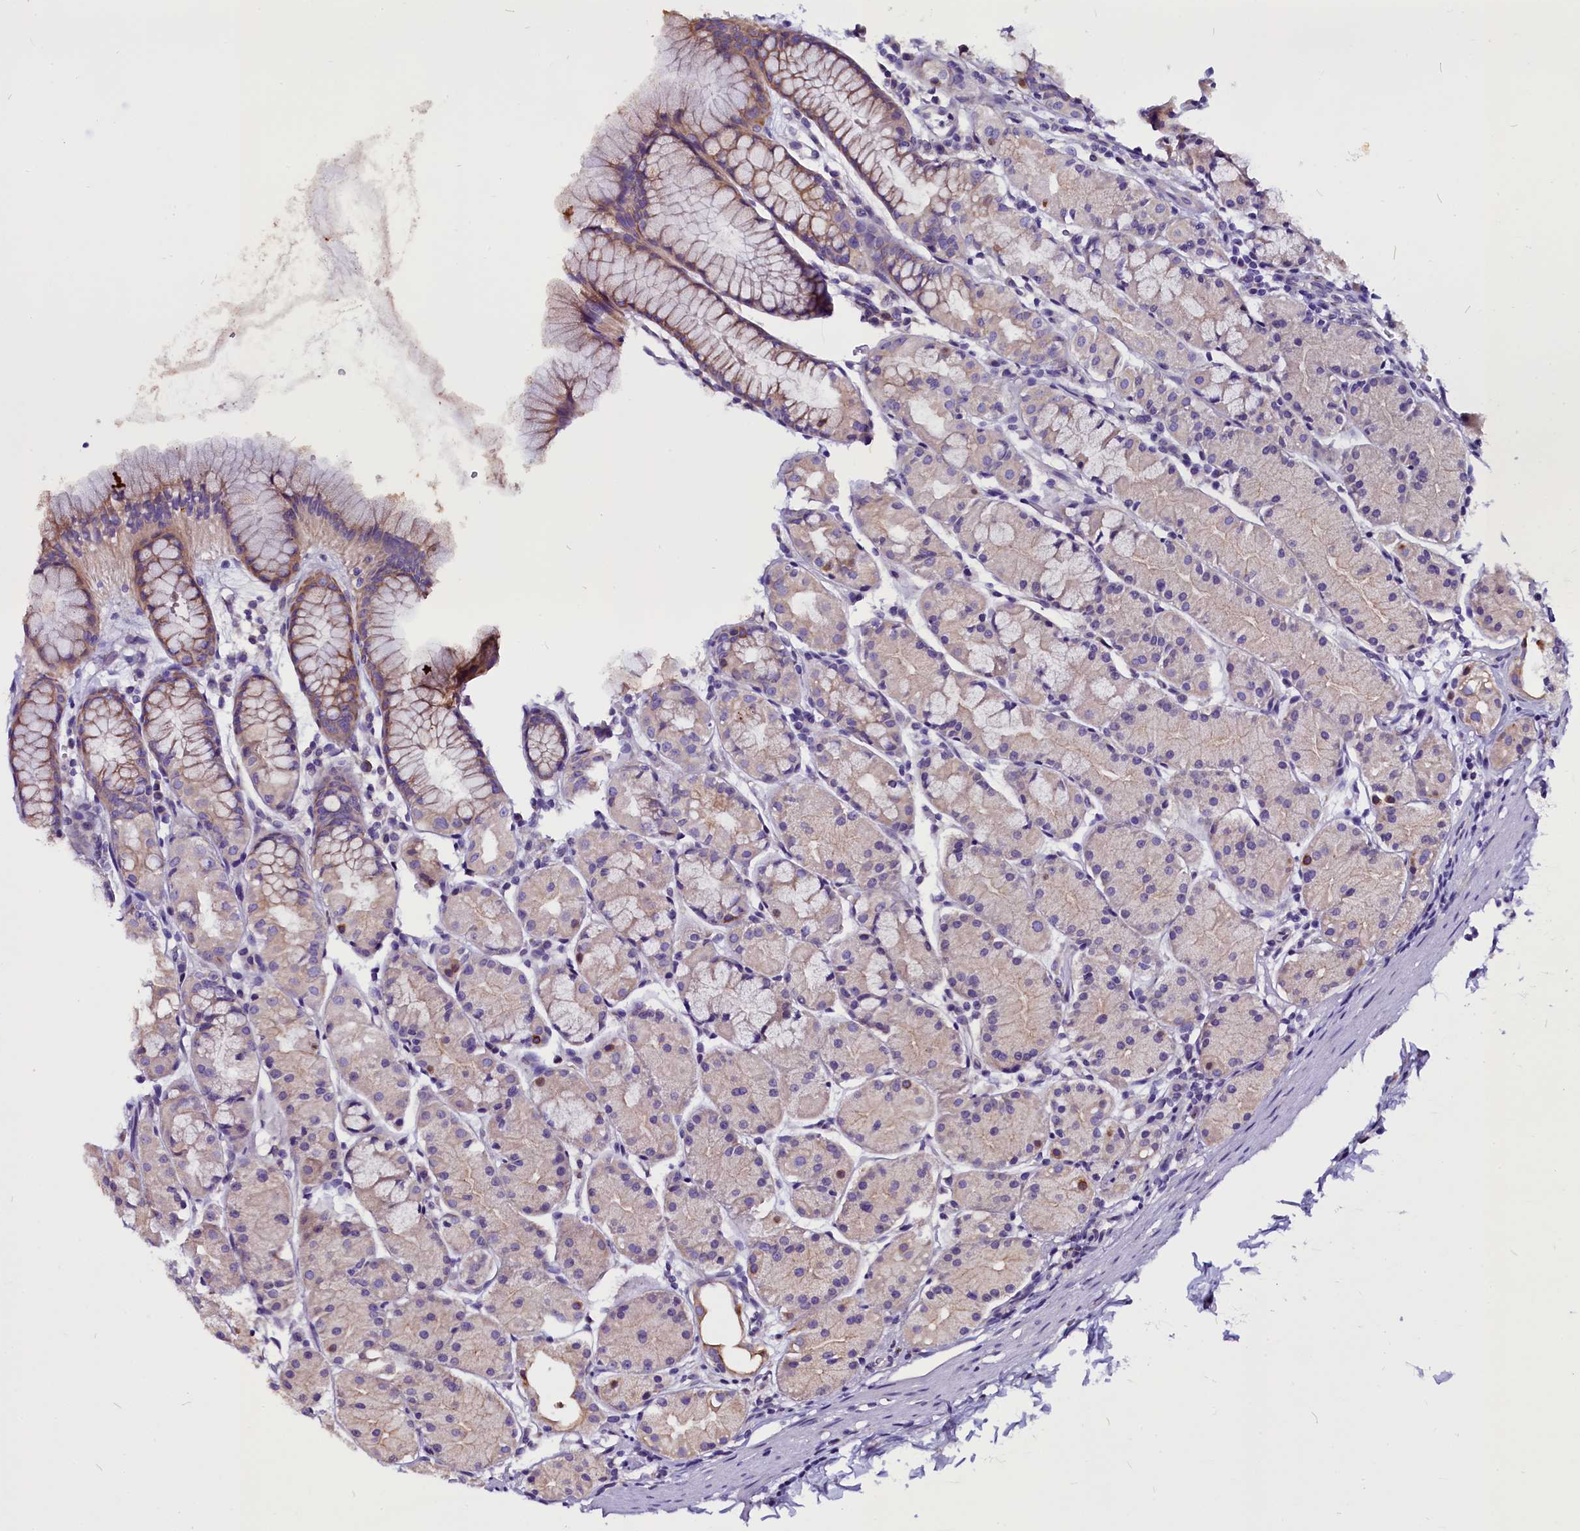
{"staining": {"intensity": "moderate", "quantity": "<25%", "location": "cytoplasmic/membranous"}, "tissue": "stomach", "cell_type": "Glandular cells", "image_type": "normal", "snomed": [{"axis": "morphology", "description": "Normal tissue, NOS"}, {"axis": "topography", "description": "Stomach, upper"}], "caption": "Immunohistochemical staining of normal human stomach reveals moderate cytoplasmic/membranous protein staining in approximately <25% of glandular cells.", "gene": "CEP170", "patient": {"sex": "male", "age": 47}}